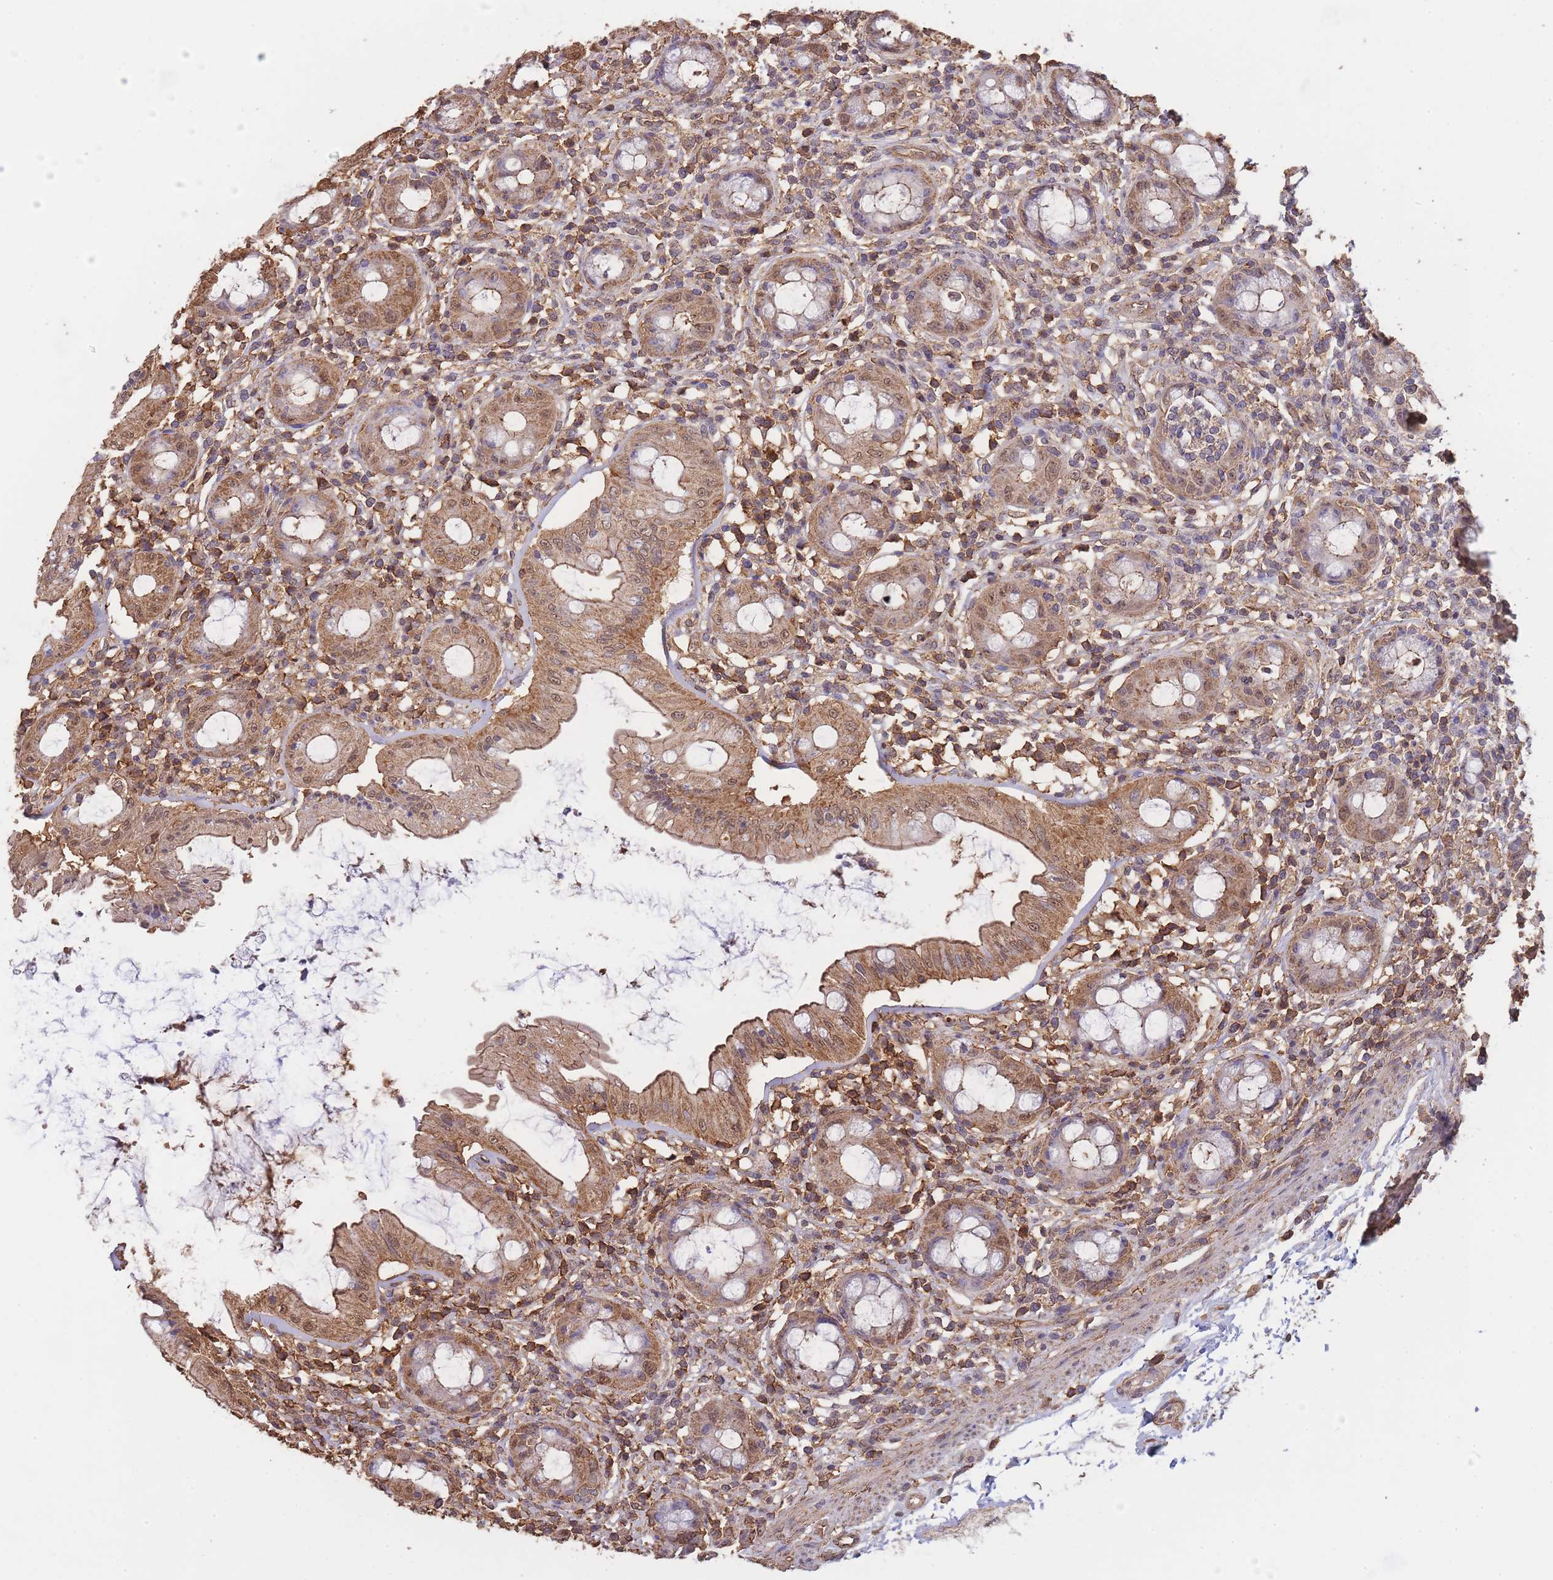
{"staining": {"intensity": "moderate", "quantity": ">75%", "location": "cytoplasmic/membranous"}, "tissue": "rectum", "cell_type": "Glandular cells", "image_type": "normal", "snomed": [{"axis": "morphology", "description": "Normal tissue, NOS"}, {"axis": "topography", "description": "Rectum"}], "caption": "The immunohistochemical stain shows moderate cytoplasmic/membranous expression in glandular cells of benign rectum. (IHC, brightfield microscopy, high magnification).", "gene": "METRN", "patient": {"sex": "female", "age": 57}}